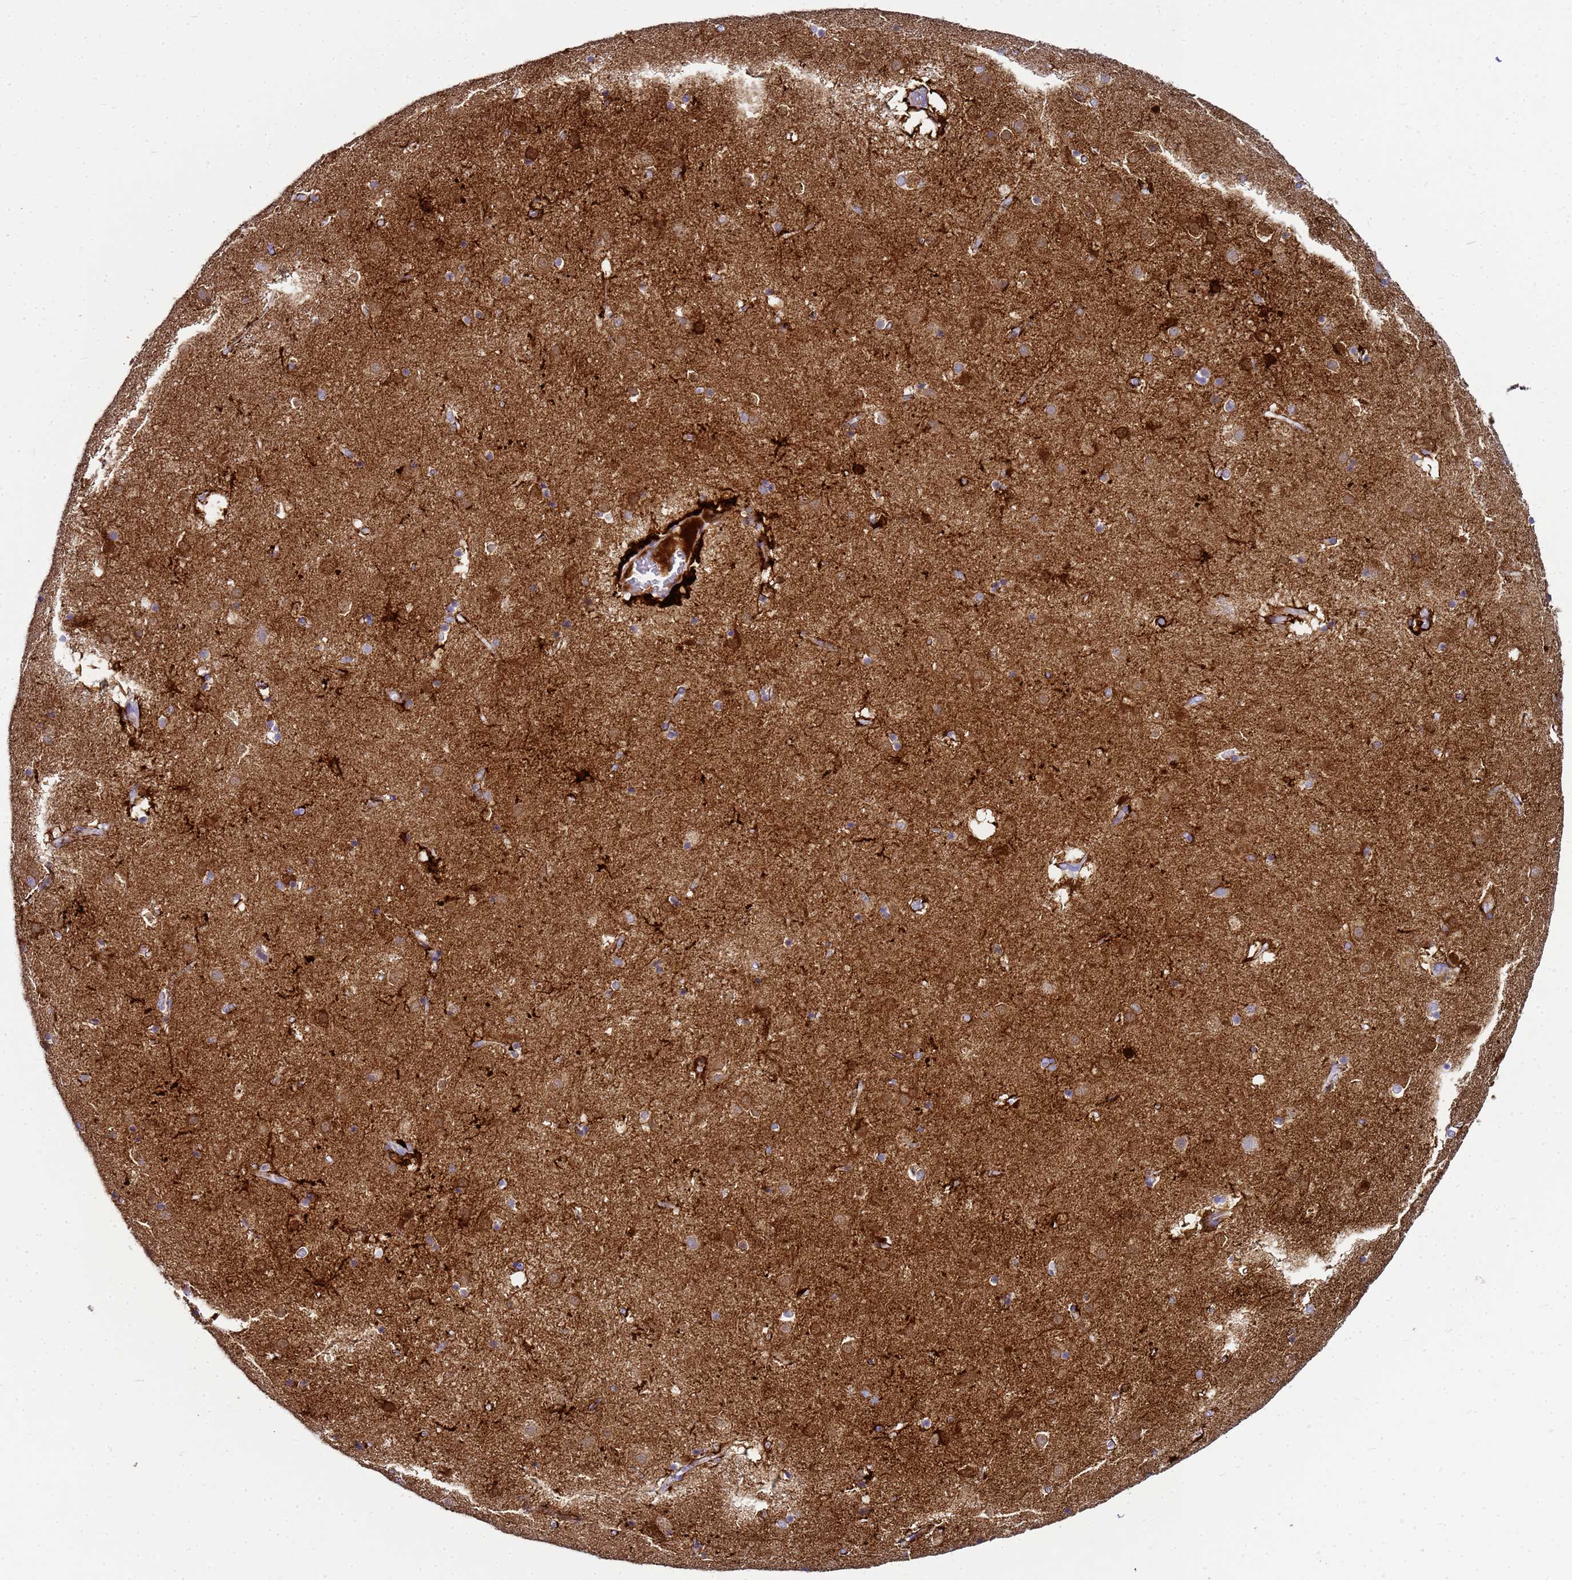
{"staining": {"intensity": "strong", "quantity": "<25%", "location": "cytoplasmic/membranous"}, "tissue": "caudate", "cell_type": "Glial cells", "image_type": "normal", "snomed": [{"axis": "morphology", "description": "Normal tissue, NOS"}, {"axis": "topography", "description": "Lateral ventricle wall"}], "caption": "Caudate stained for a protein (brown) shows strong cytoplasmic/membranous positive expression in about <25% of glial cells.", "gene": "CKB", "patient": {"sex": "male", "age": 70}}